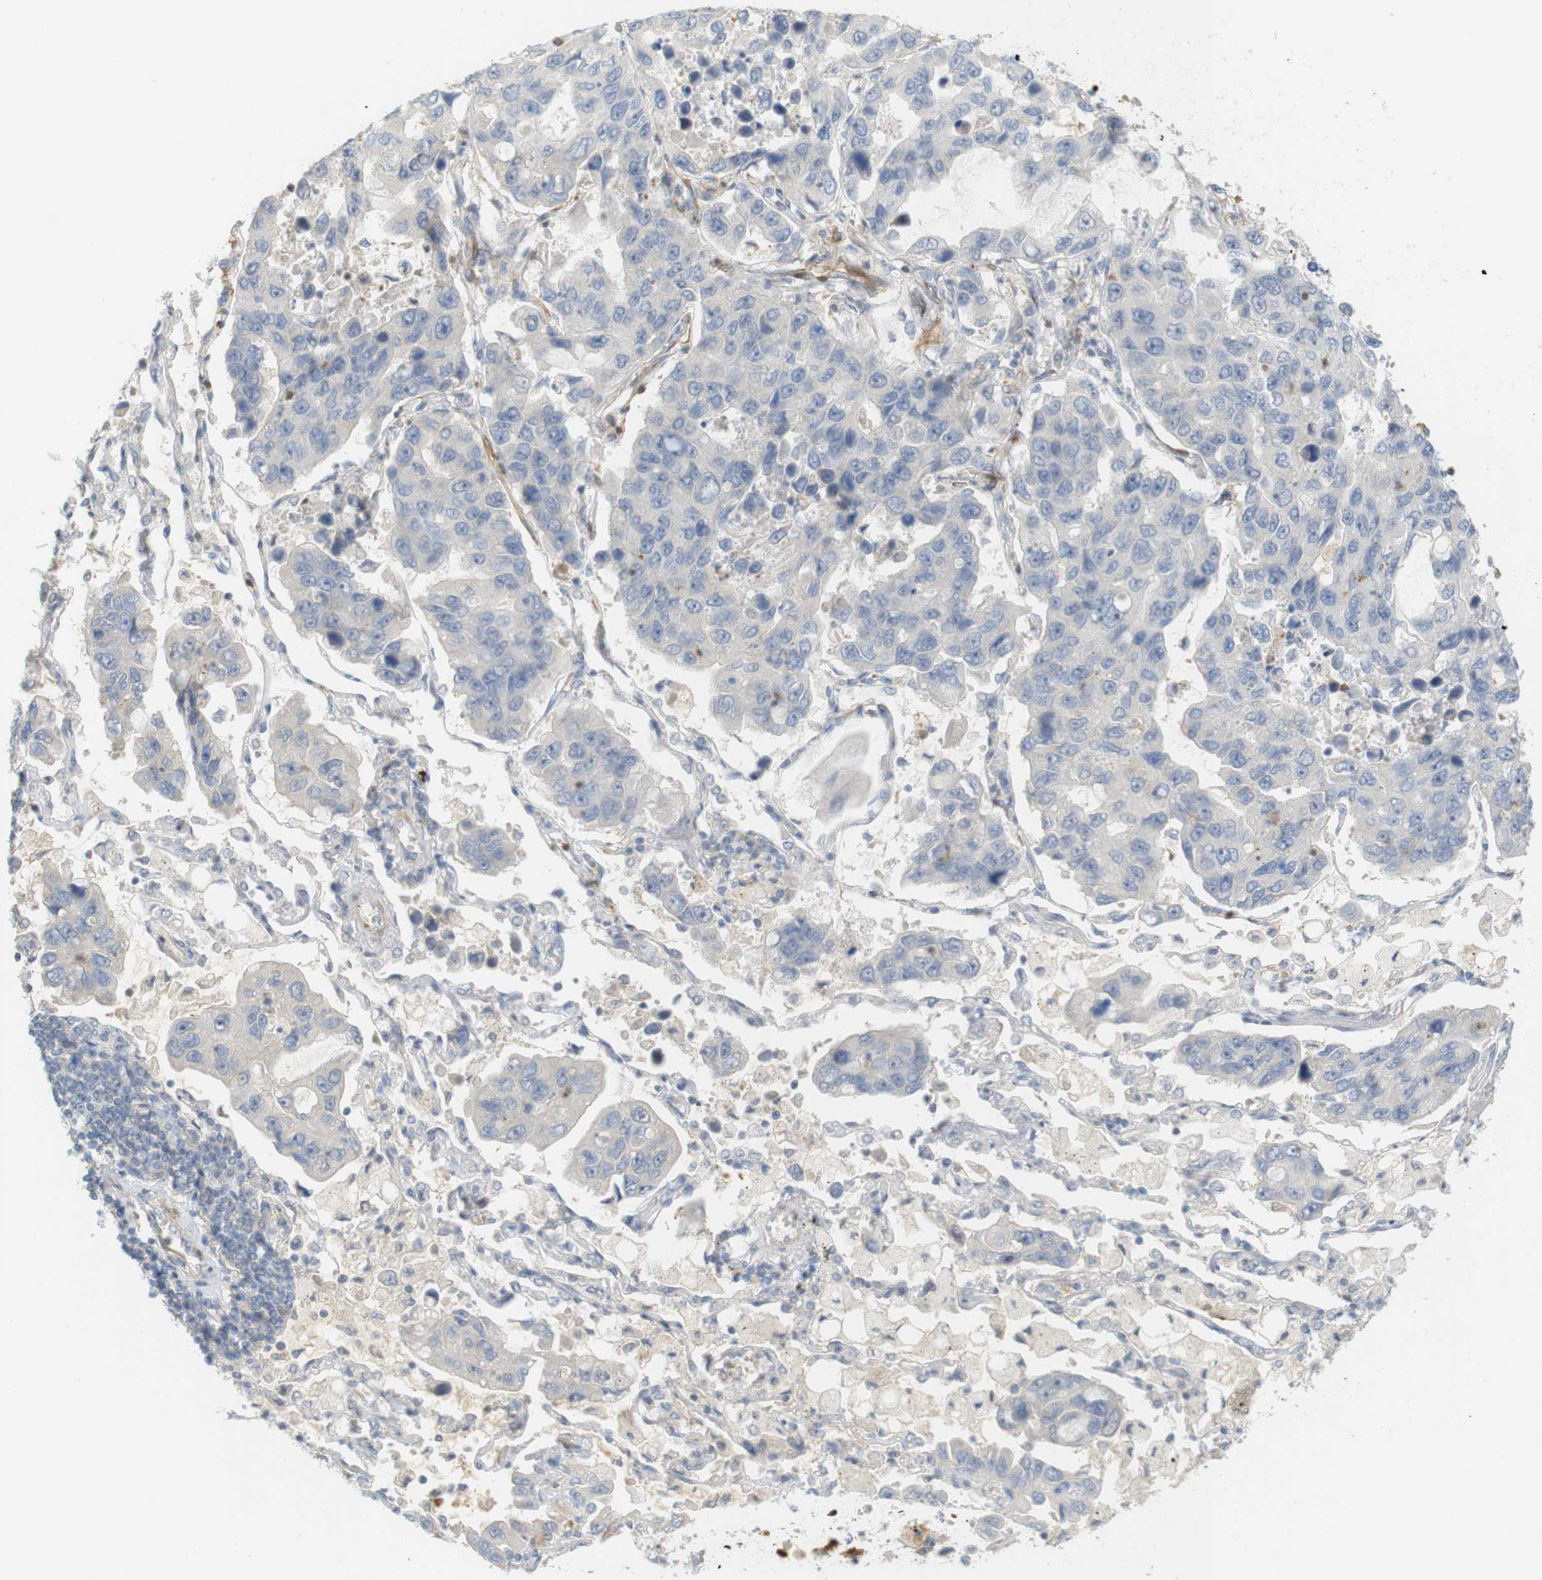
{"staining": {"intensity": "negative", "quantity": "none", "location": "none"}, "tissue": "lung cancer", "cell_type": "Tumor cells", "image_type": "cancer", "snomed": [{"axis": "morphology", "description": "Adenocarcinoma, NOS"}, {"axis": "topography", "description": "Lung"}], "caption": "Immunohistochemistry (IHC) histopathology image of neoplastic tissue: adenocarcinoma (lung) stained with DAB (3,3'-diaminobenzidine) reveals no significant protein positivity in tumor cells.", "gene": "PDE3A", "patient": {"sex": "male", "age": 64}}